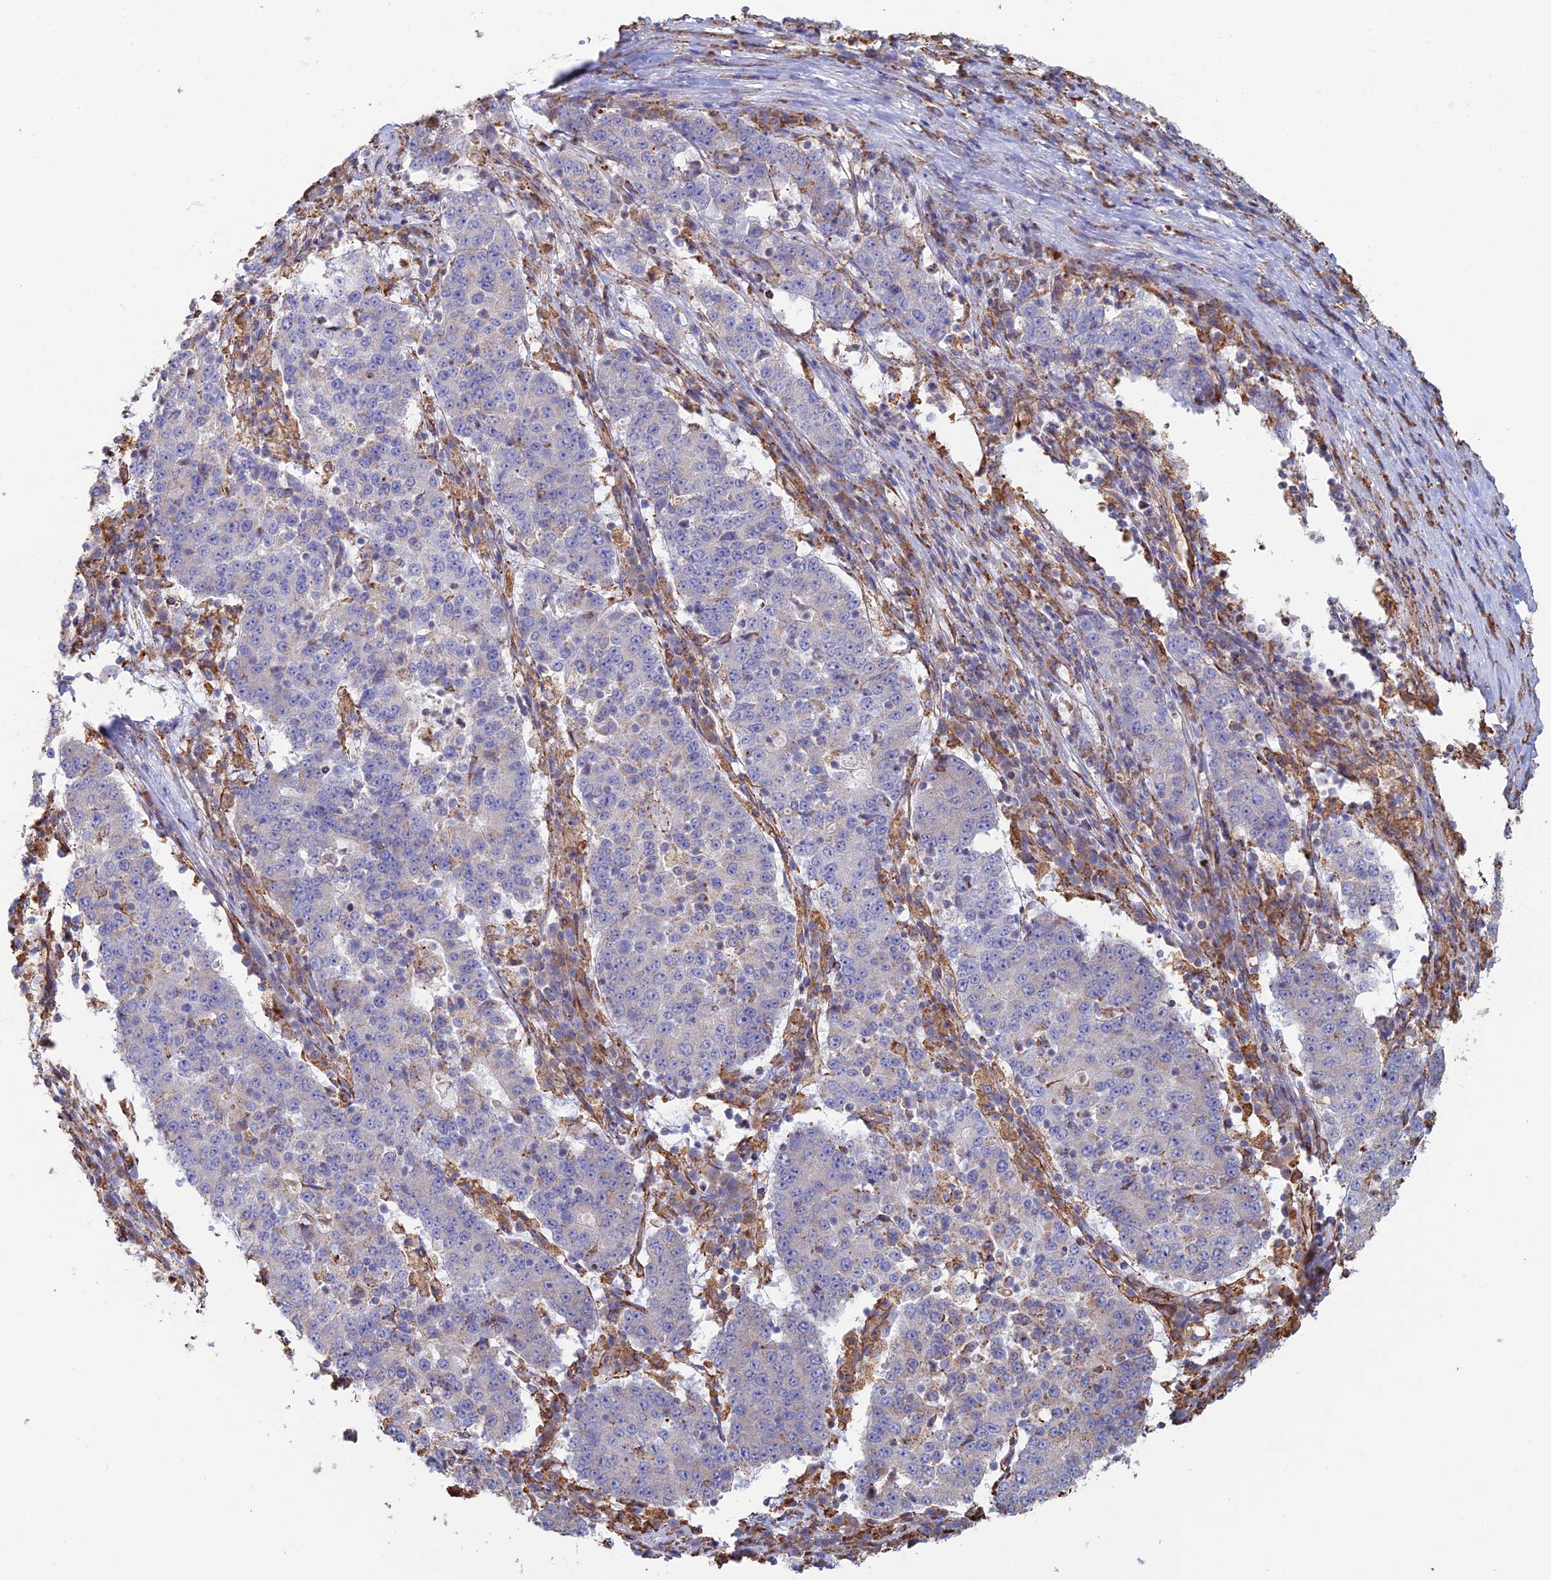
{"staining": {"intensity": "negative", "quantity": "none", "location": "none"}, "tissue": "stomach cancer", "cell_type": "Tumor cells", "image_type": "cancer", "snomed": [{"axis": "morphology", "description": "Adenocarcinoma, NOS"}, {"axis": "topography", "description": "Stomach"}], "caption": "DAB (3,3'-diaminobenzidine) immunohistochemical staining of human adenocarcinoma (stomach) exhibits no significant expression in tumor cells.", "gene": "CLVS2", "patient": {"sex": "male", "age": 59}}